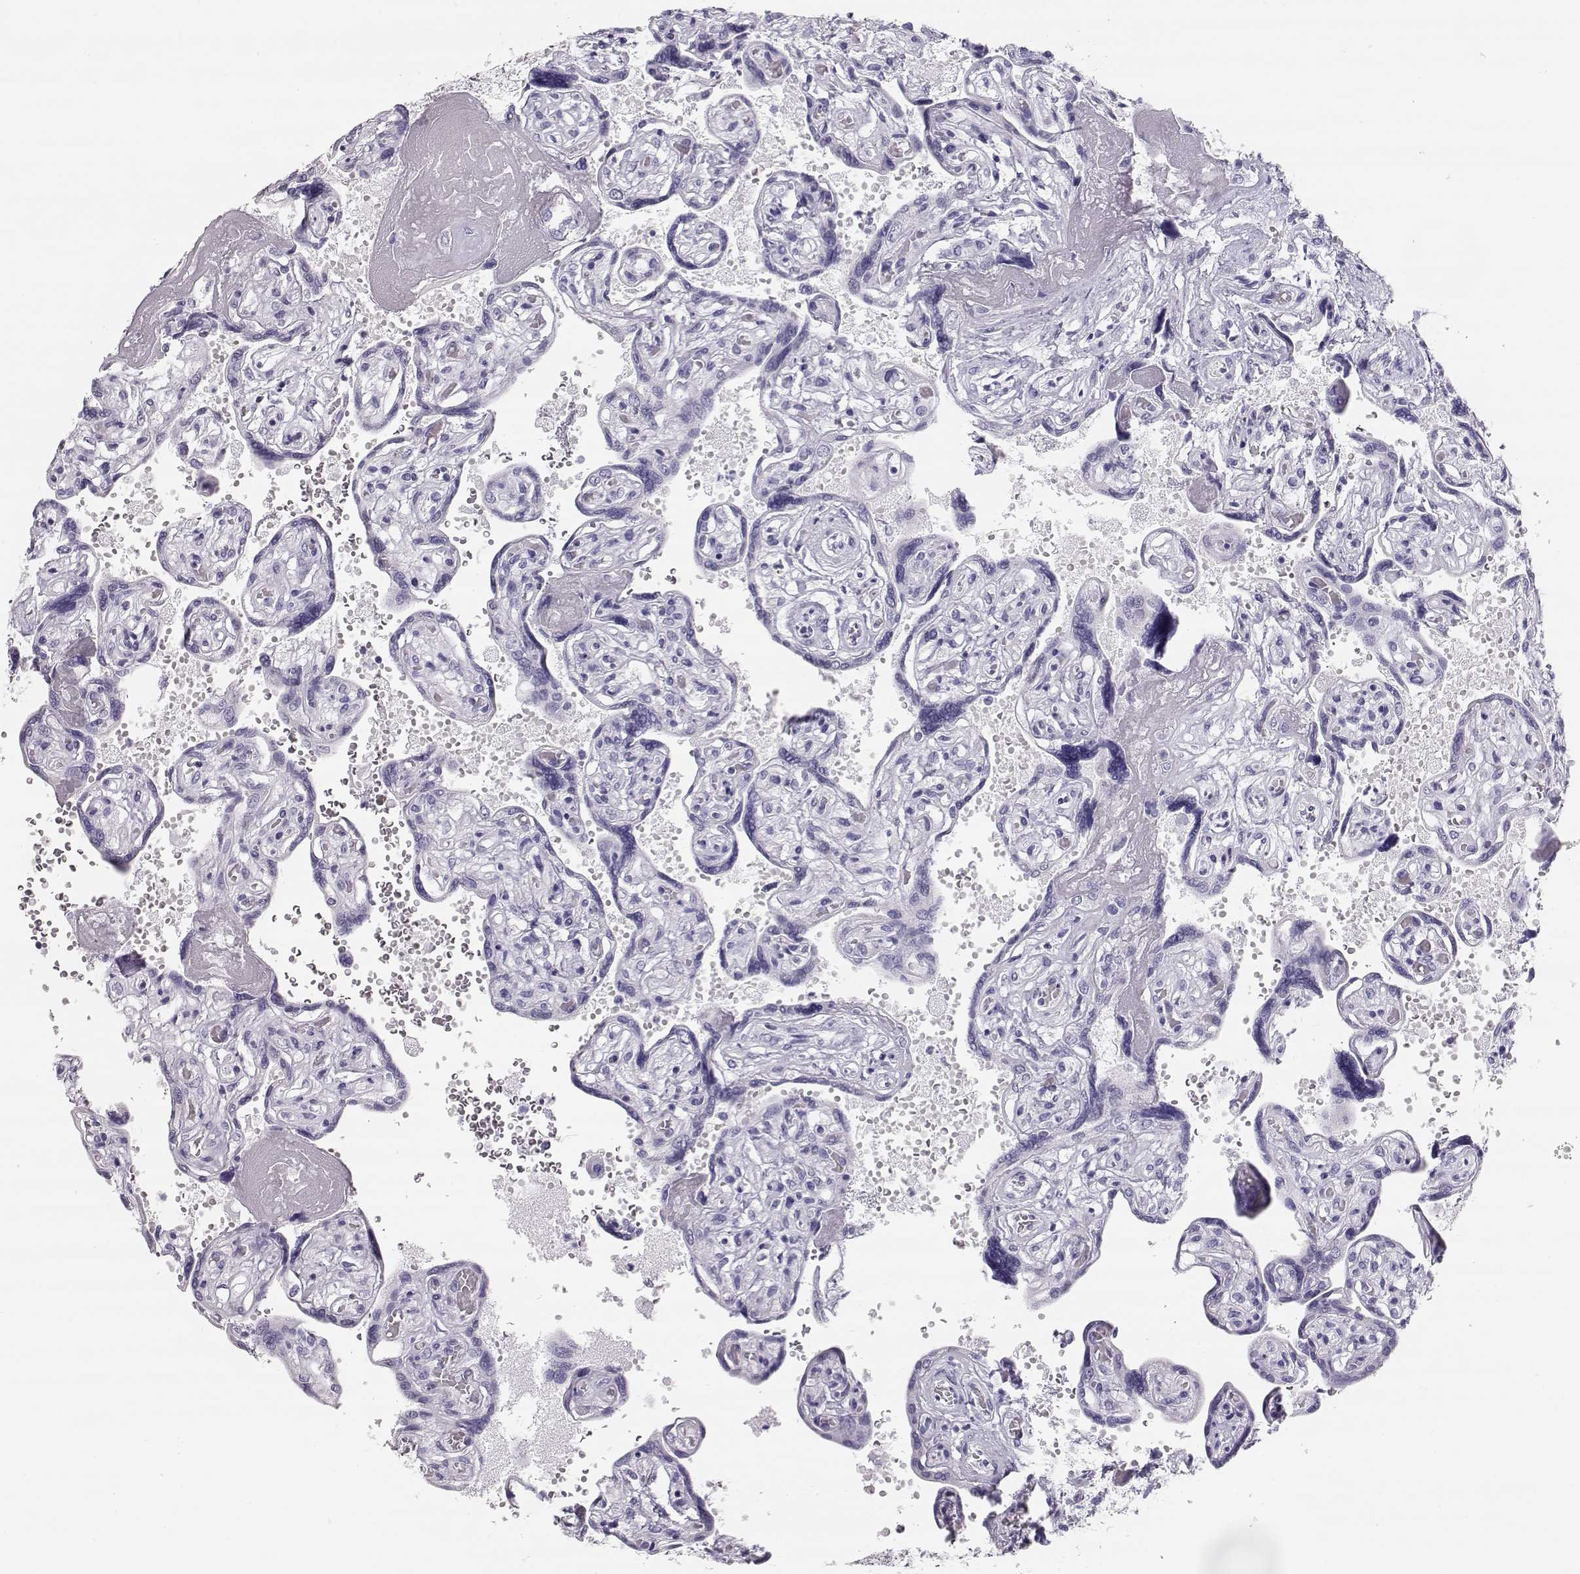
{"staining": {"intensity": "negative", "quantity": "none", "location": "none"}, "tissue": "placenta", "cell_type": "Decidual cells", "image_type": "normal", "snomed": [{"axis": "morphology", "description": "Normal tissue, NOS"}, {"axis": "topography", "description": "Placenta"}], "caption": "Placenta stained for a protein using immunohistochemistry (IHC) exhibits no positivity decidual cells.", "gene": "MAGEC1", "patient": {"sex": "female", "age": 32}}